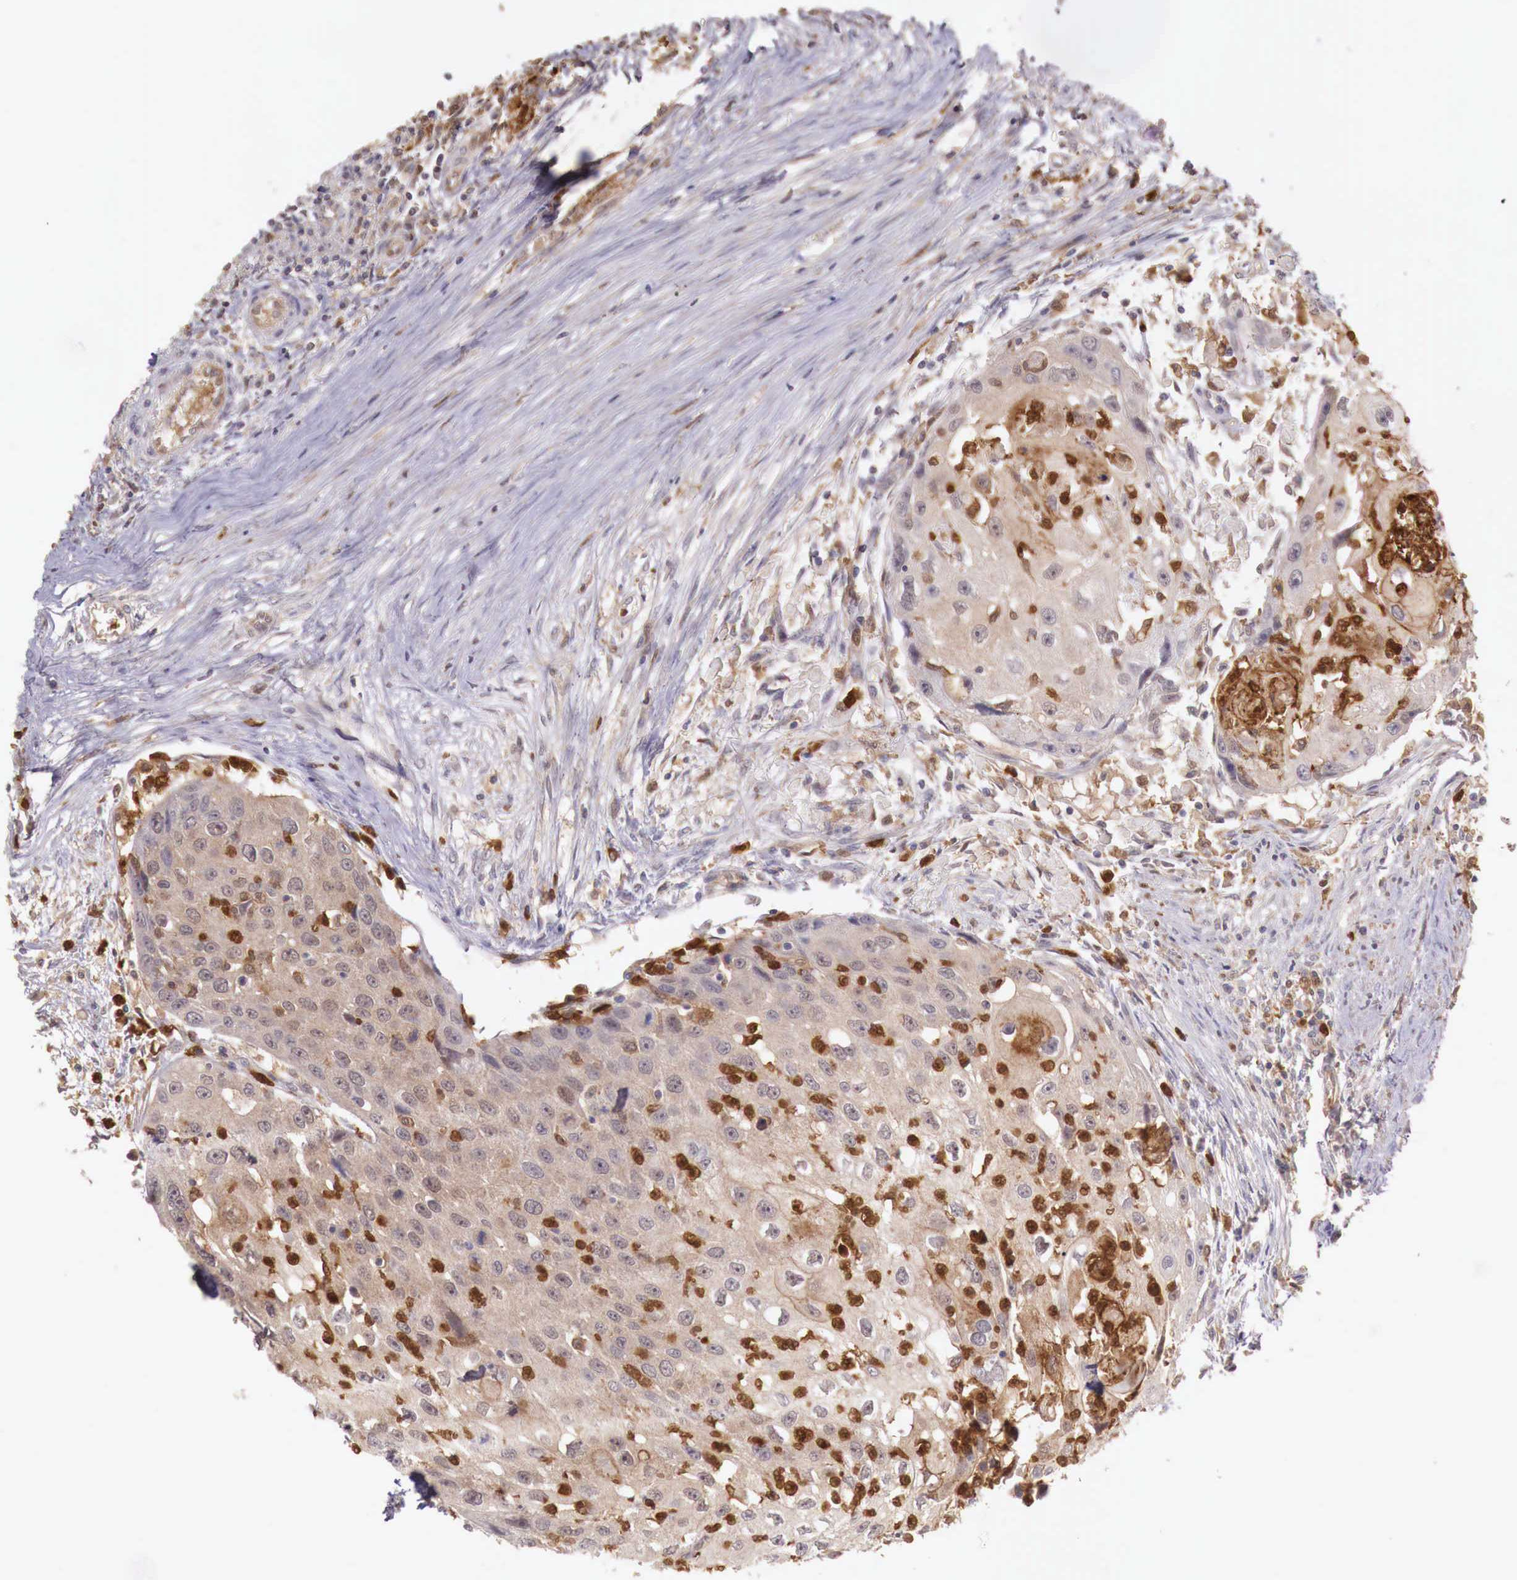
{"staining": {"intensity": "weak", "quantity": ">75%", "location": "cytoplasmic/membranous"}, "tissue": "head and neck cancer", "cell_type": "Tumor cells", "image_type": "cancer", "snomed": [{"axis": "morphology", "description": "Squamous cell carcinoma, NOS"}, {"axis": "topography", "description": "Head-Neck"}], "caption": "An immunohistochemistry (IHC) micrograph of neoplastic tissue is shown. Protein staining in brown shows weak cytoplasmic/membranous positivity in head and neck cancer within tumor cells.", "gene": "GAB2", "patient": {"sex": "male", "age": 64}}